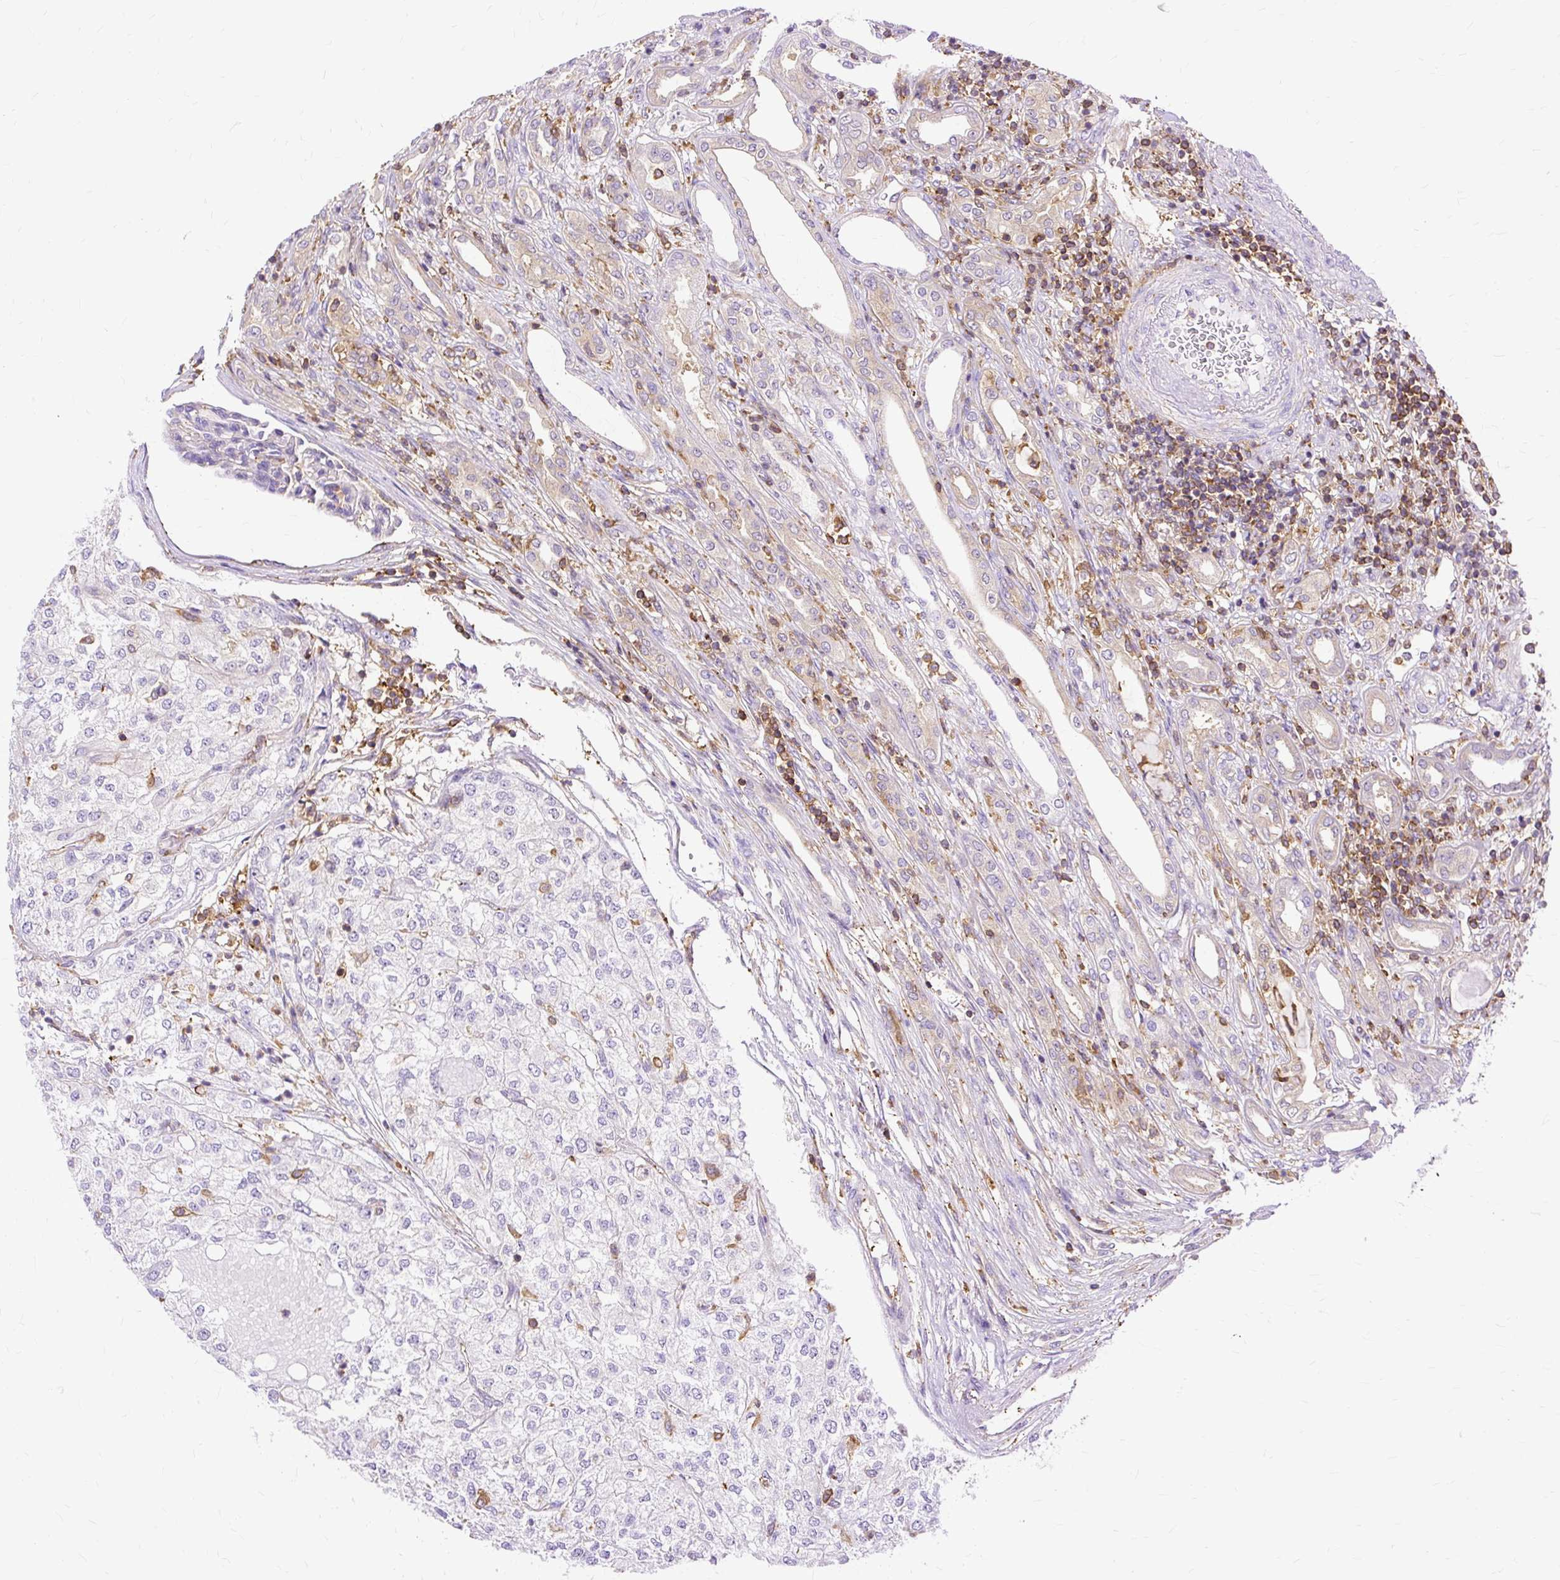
{"staining": {"intensity": "negative", "quantity": "none", "location": "none"}, "tissue": "renal cancer", "cell_type": "Tumor cells", "image_type": "cancer", "snomed": [{"axis": "morphology", "description": "Adenocarcinoma, NOS"}, {"axis": "topography", "description": "Kidney"}], "caption": "DAB immunohistochemical staining of human renal cancer reveals no significant expression in tumor cells. (DAB immunohistochemistry (IHC) with hematoxylin counter stain).", "gene": "TWF2", "patient": {"sex": "female", "age": 54}}